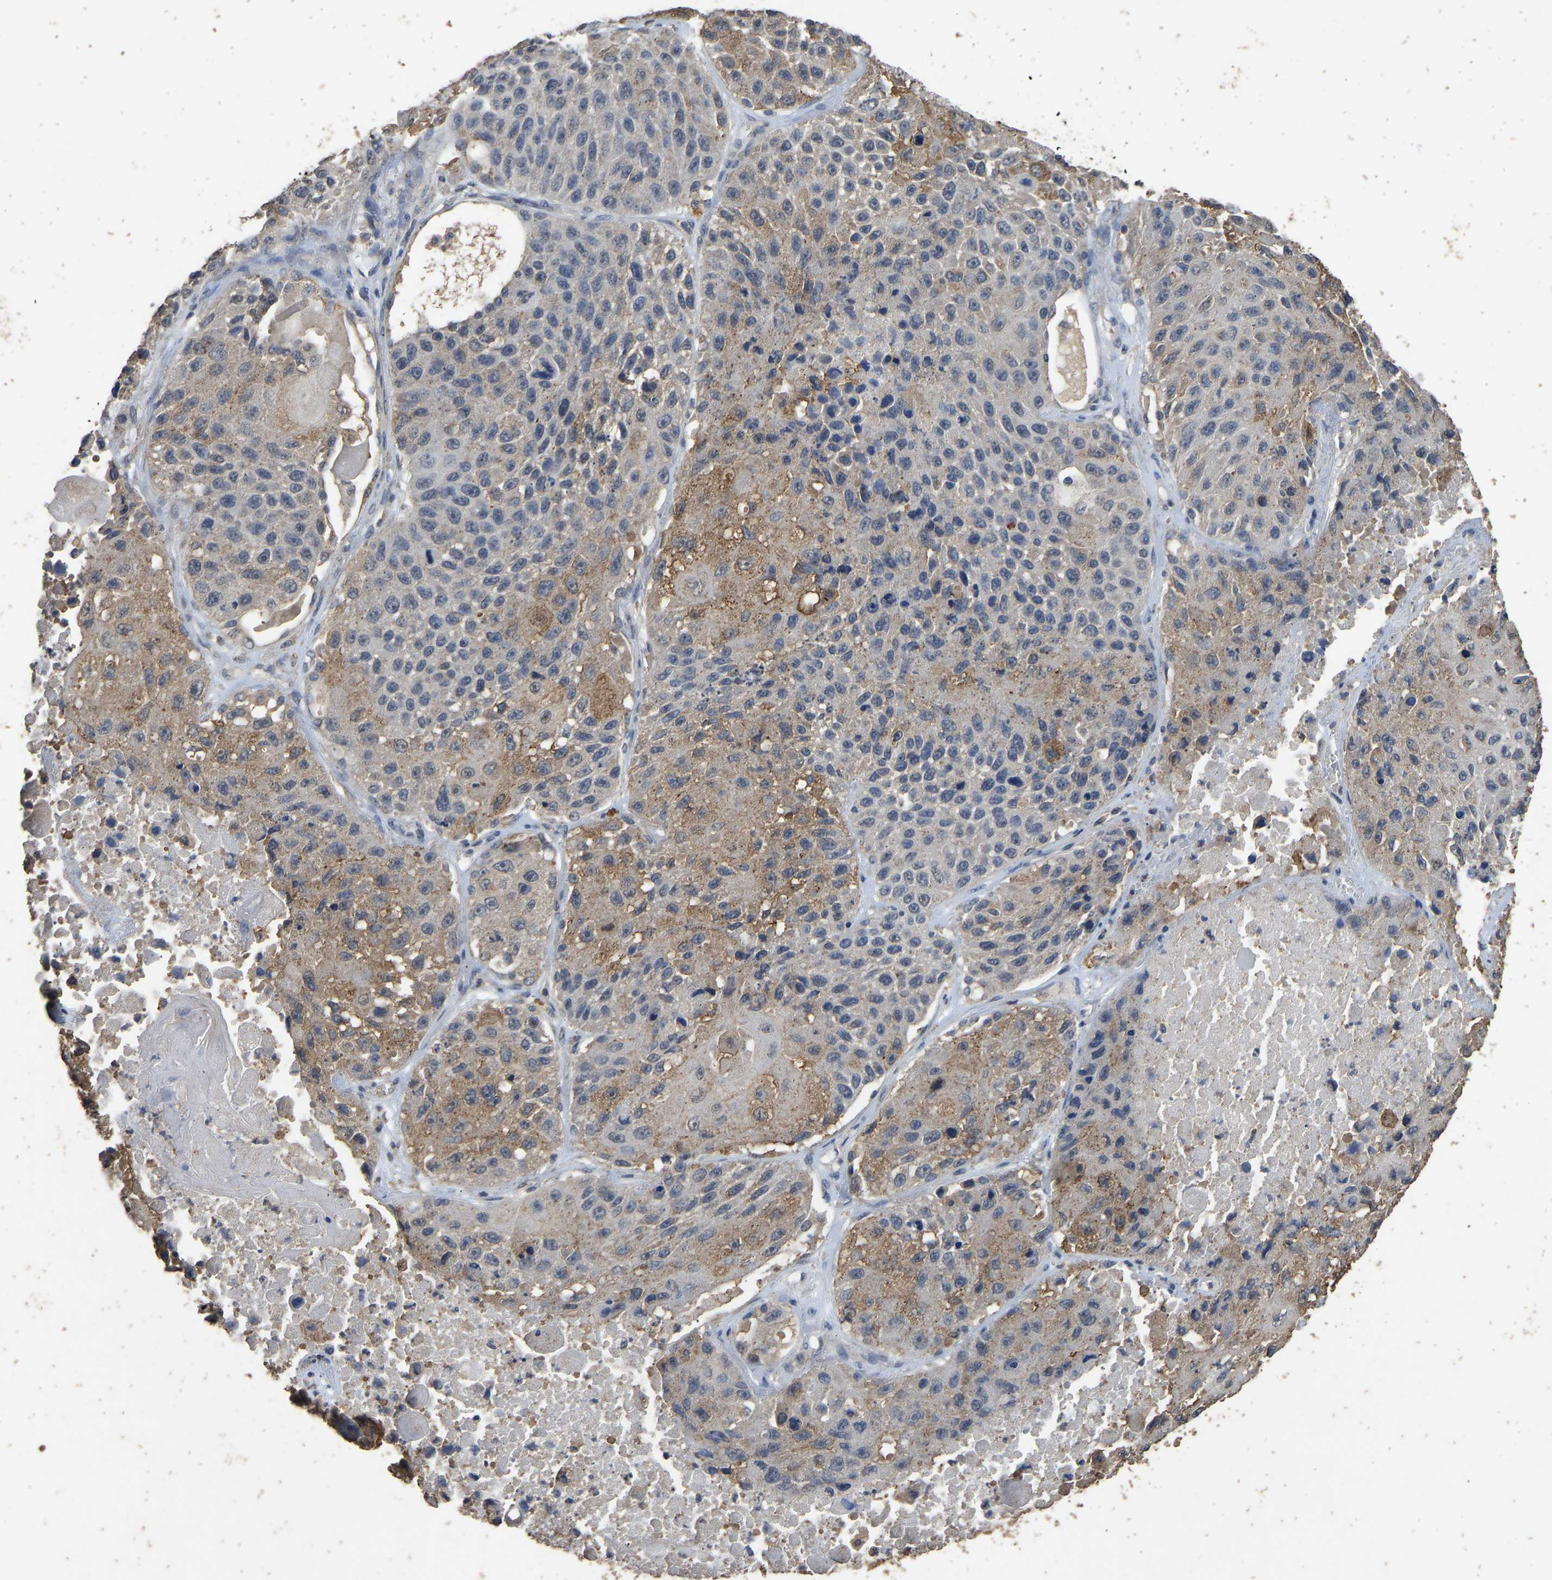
{"staining": {"intensity": "moderate", "quantity": "<25%", "location": "cytoplasmic/membranous"}, "tissue": "lung cancer", "cell_type": "Tumor cells", "image_type": "cancer", "snomed": [{"axis": "morphology", "description": "Squamous cell carcinoma, NOS"}, {"axis": "topography", "description": "Lung"}], "caption": "Moderate cytoplasmic/membranous protein positivity is seen in about <25% of tumor cells in squamous cell carcinoma (lung). Immunohistochemistry stains the protein of interest in brown and the nuclei are stained blue.", "gene": "CIDEC", "patient": {"sex": "male", "age": 61}}